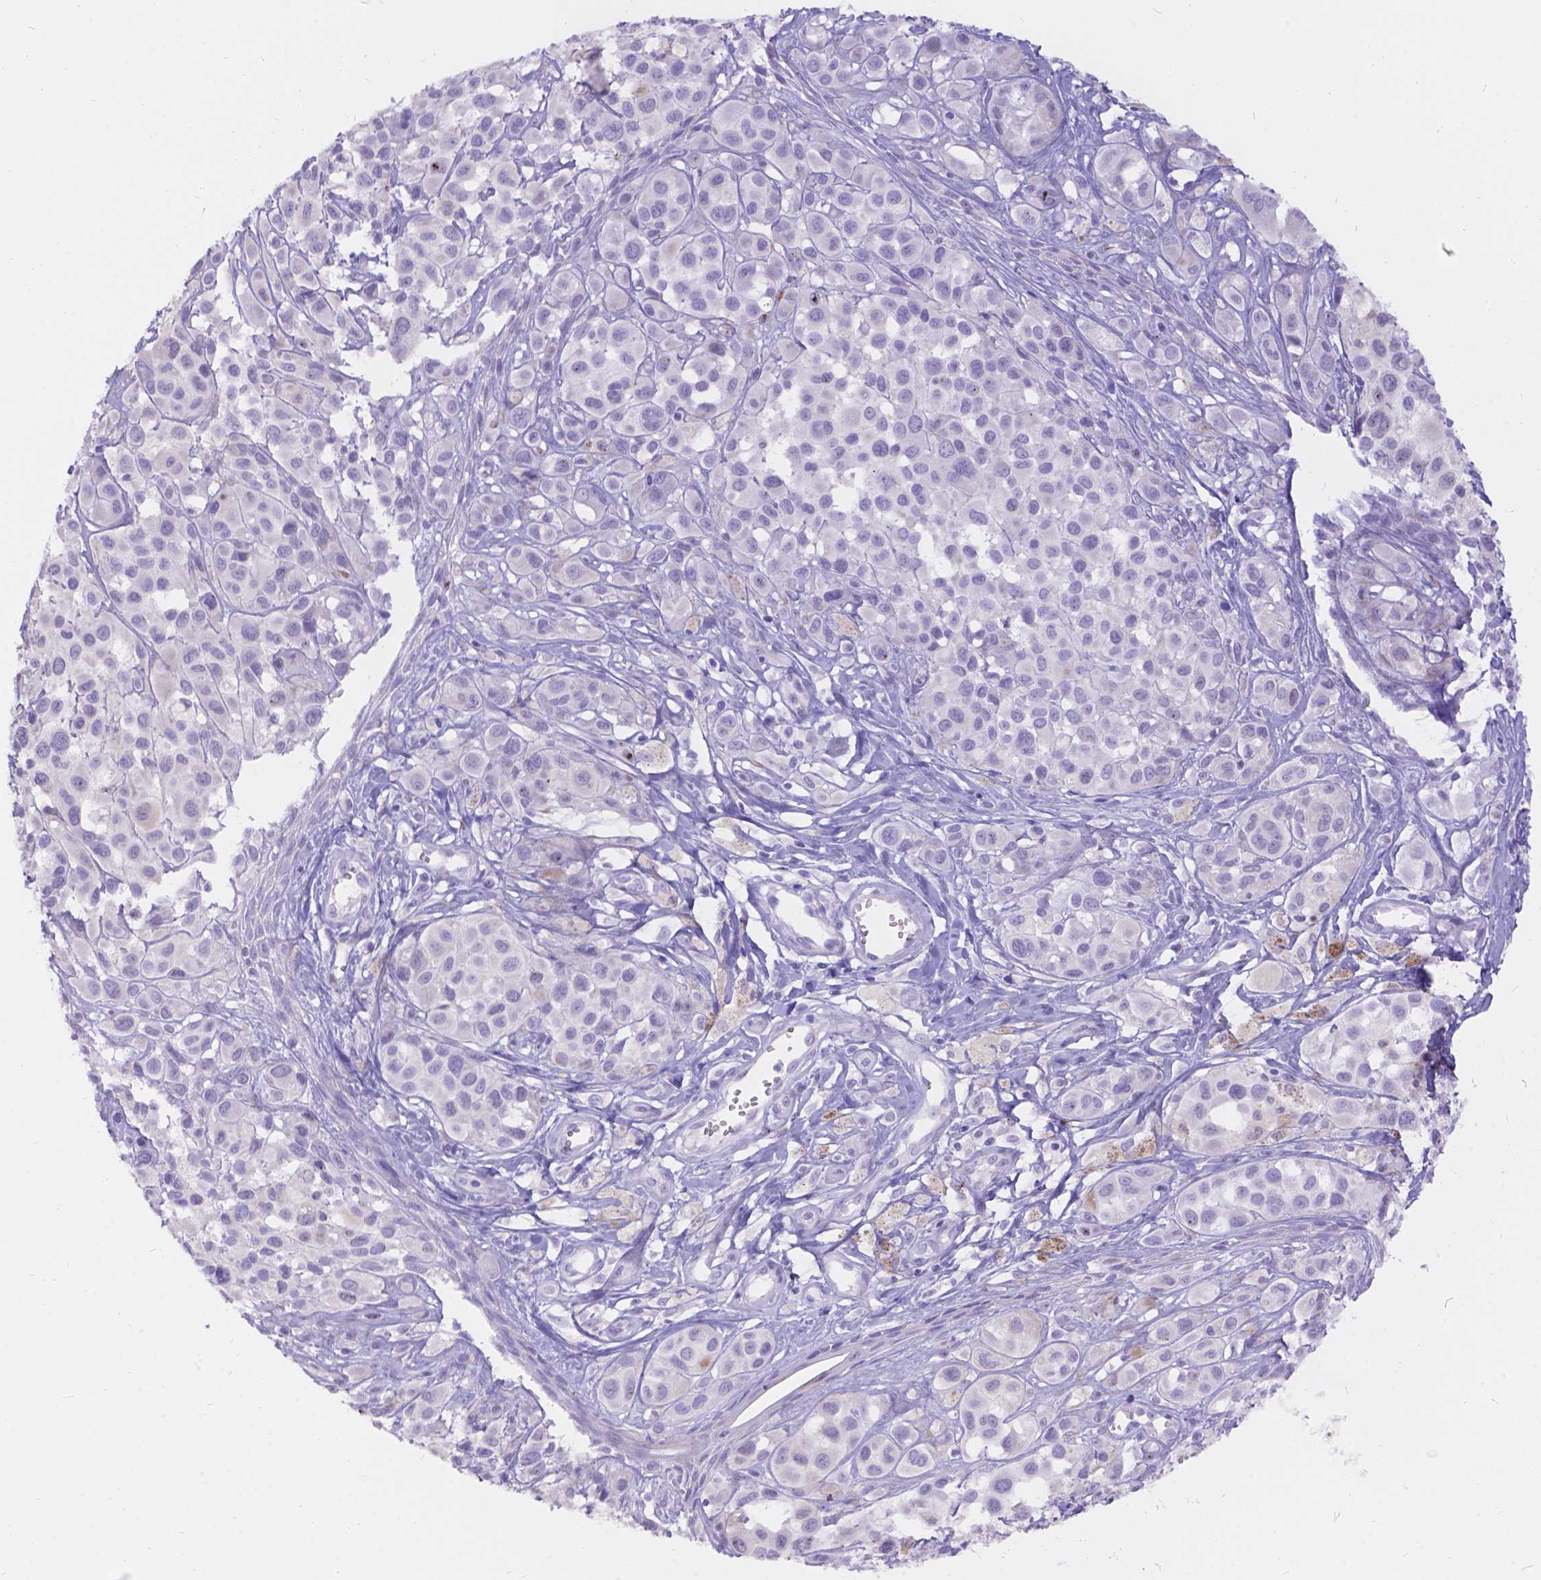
{"staining": {"intensity": "negative", "quantity": "none", "location": "none"}, "tissue": "melanoma", "cell_type": "Tumor cells", "image_type": "cancer", "snomed": [{"axis": "morphology", "description": "Malignant melanoma, NOS"}, {"axis": "topography", "description": "Skin"}], "caption": "Tumor cells show no significant staining in malignant melanoma.", "gene": "KLHL10", "patient": {"sex": "male", "age": 77}}